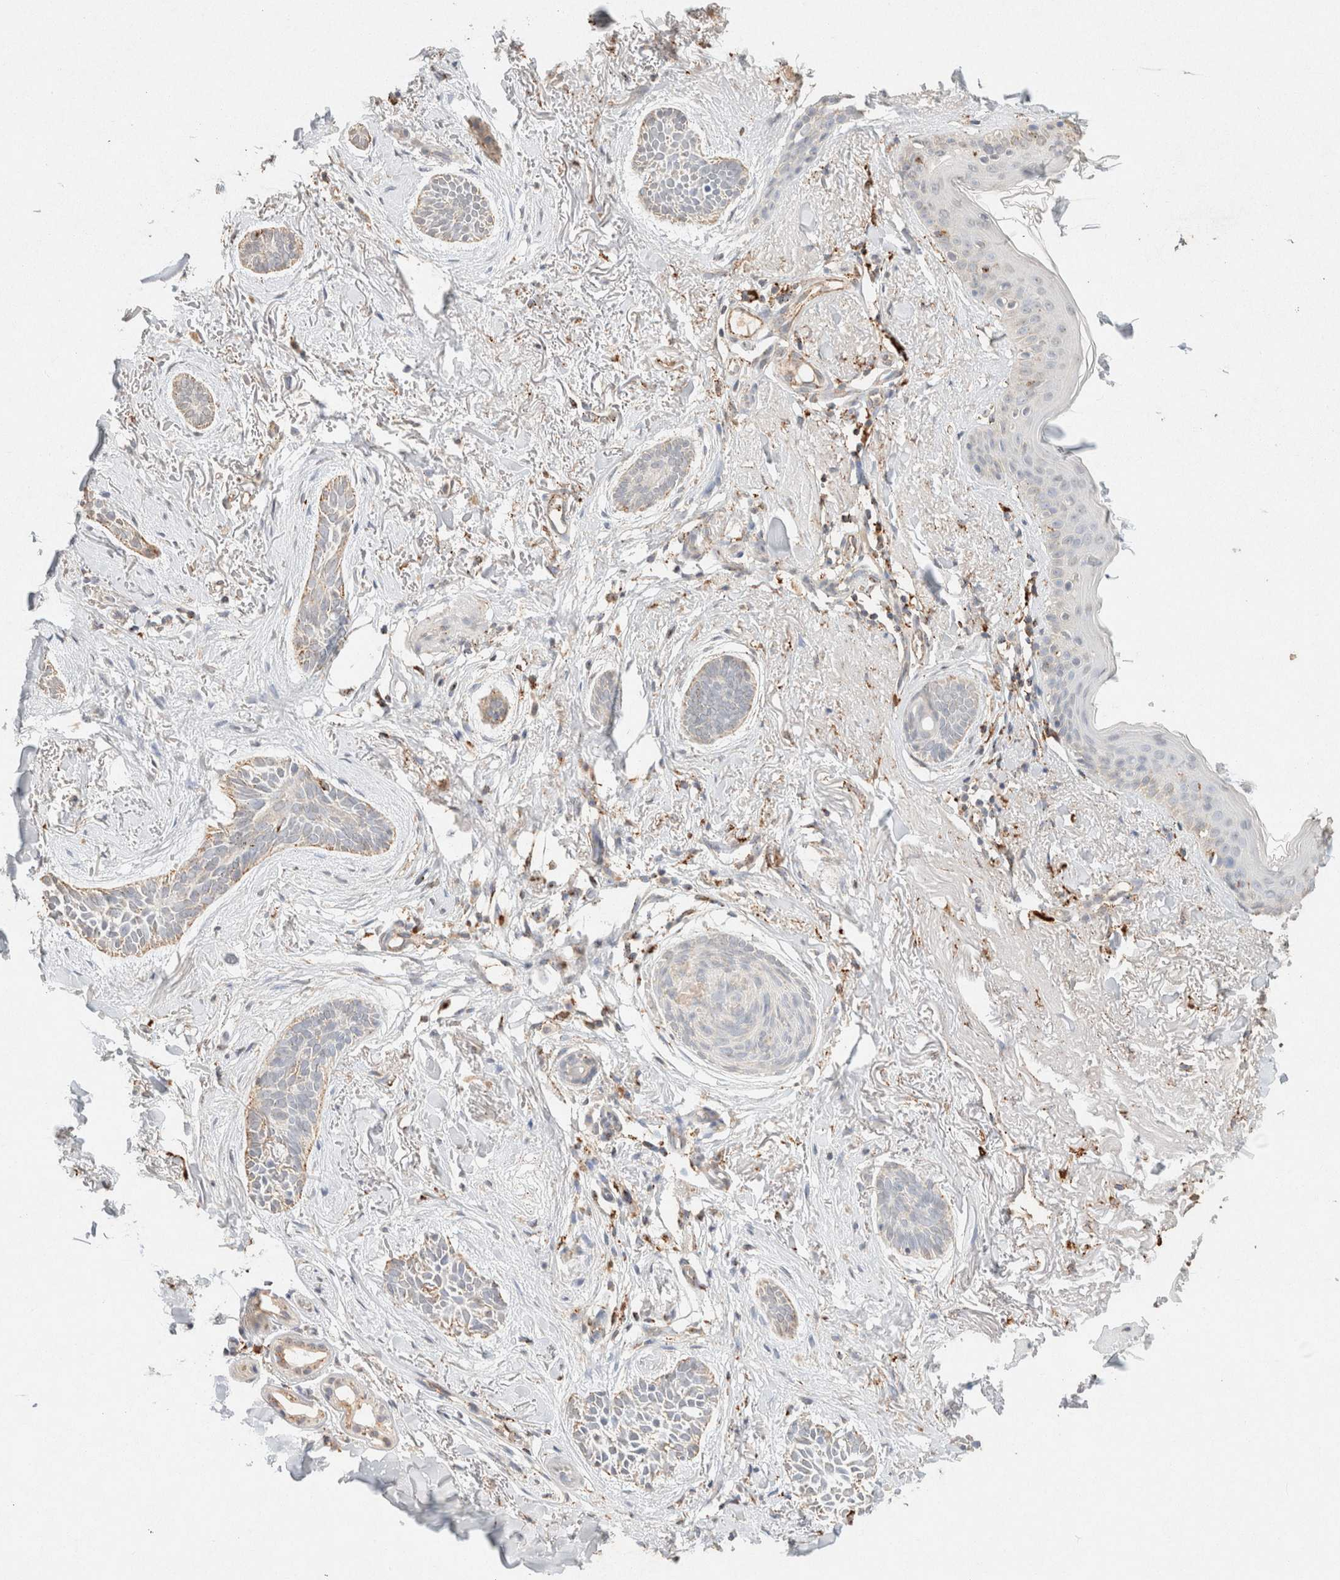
{"staining": {"intensity": "weak", "quantity": "25%-75%", "location": "cytoplasmic/membranous"}, "tissue": "skin cancer", "cell_type": "Tumor cells", "image_type": "cancer", "snomed": [{"axis": "morphology", "description": "Basal cell carcinoma"}, {"axis": "topography", "description": "Skin"}], "caption": "DAB immunohistochemical staining of human skin cancer displays weak cytoplasmic/membranous protein staining in approximately 25%-75% of tumor cells.", "gene": "CTSC", "patient": {"sex": "female", "age": 84}}